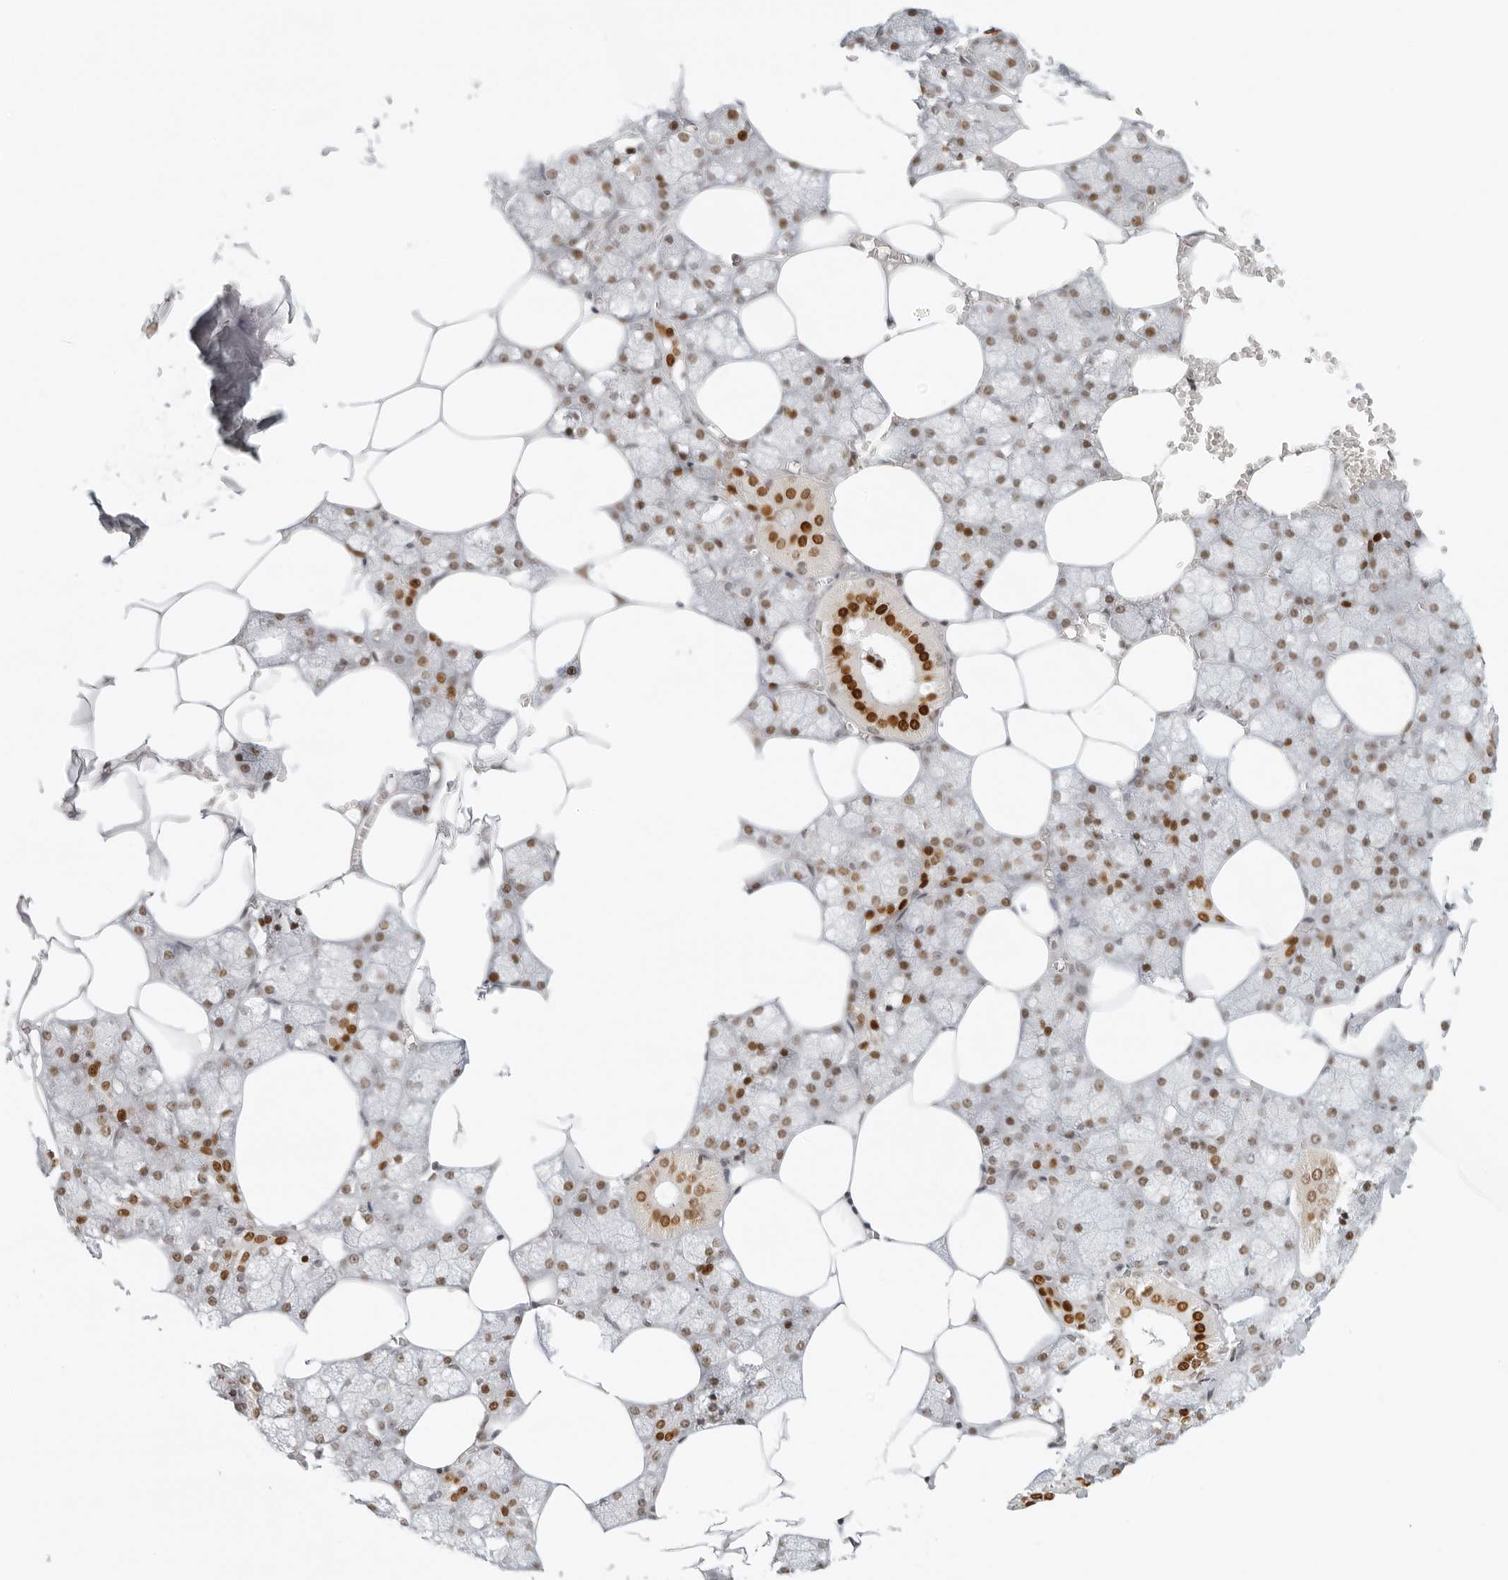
{"staining": {"intensity": "strong", "quantity": "25%-75%", "location": "nuclear"}, "tissue": "salivary gland", "cell_type": "Glandular cells", "image_type": "normal", "snomed": [{"axis": "morphology", "description": "Normal tissue, NOS"}, {"axis": "topography", "description": "Salivary gland"}], "caption": "IHC (DAB (3,3'-diaminobenzidine)) staining of unremarkable salivary gland demonstrates strong nuclear protein positivity in approximately 25%-75% of glandular cells.", "gene": "RCC1", "patient": {"sex": "male", "age": 62}}